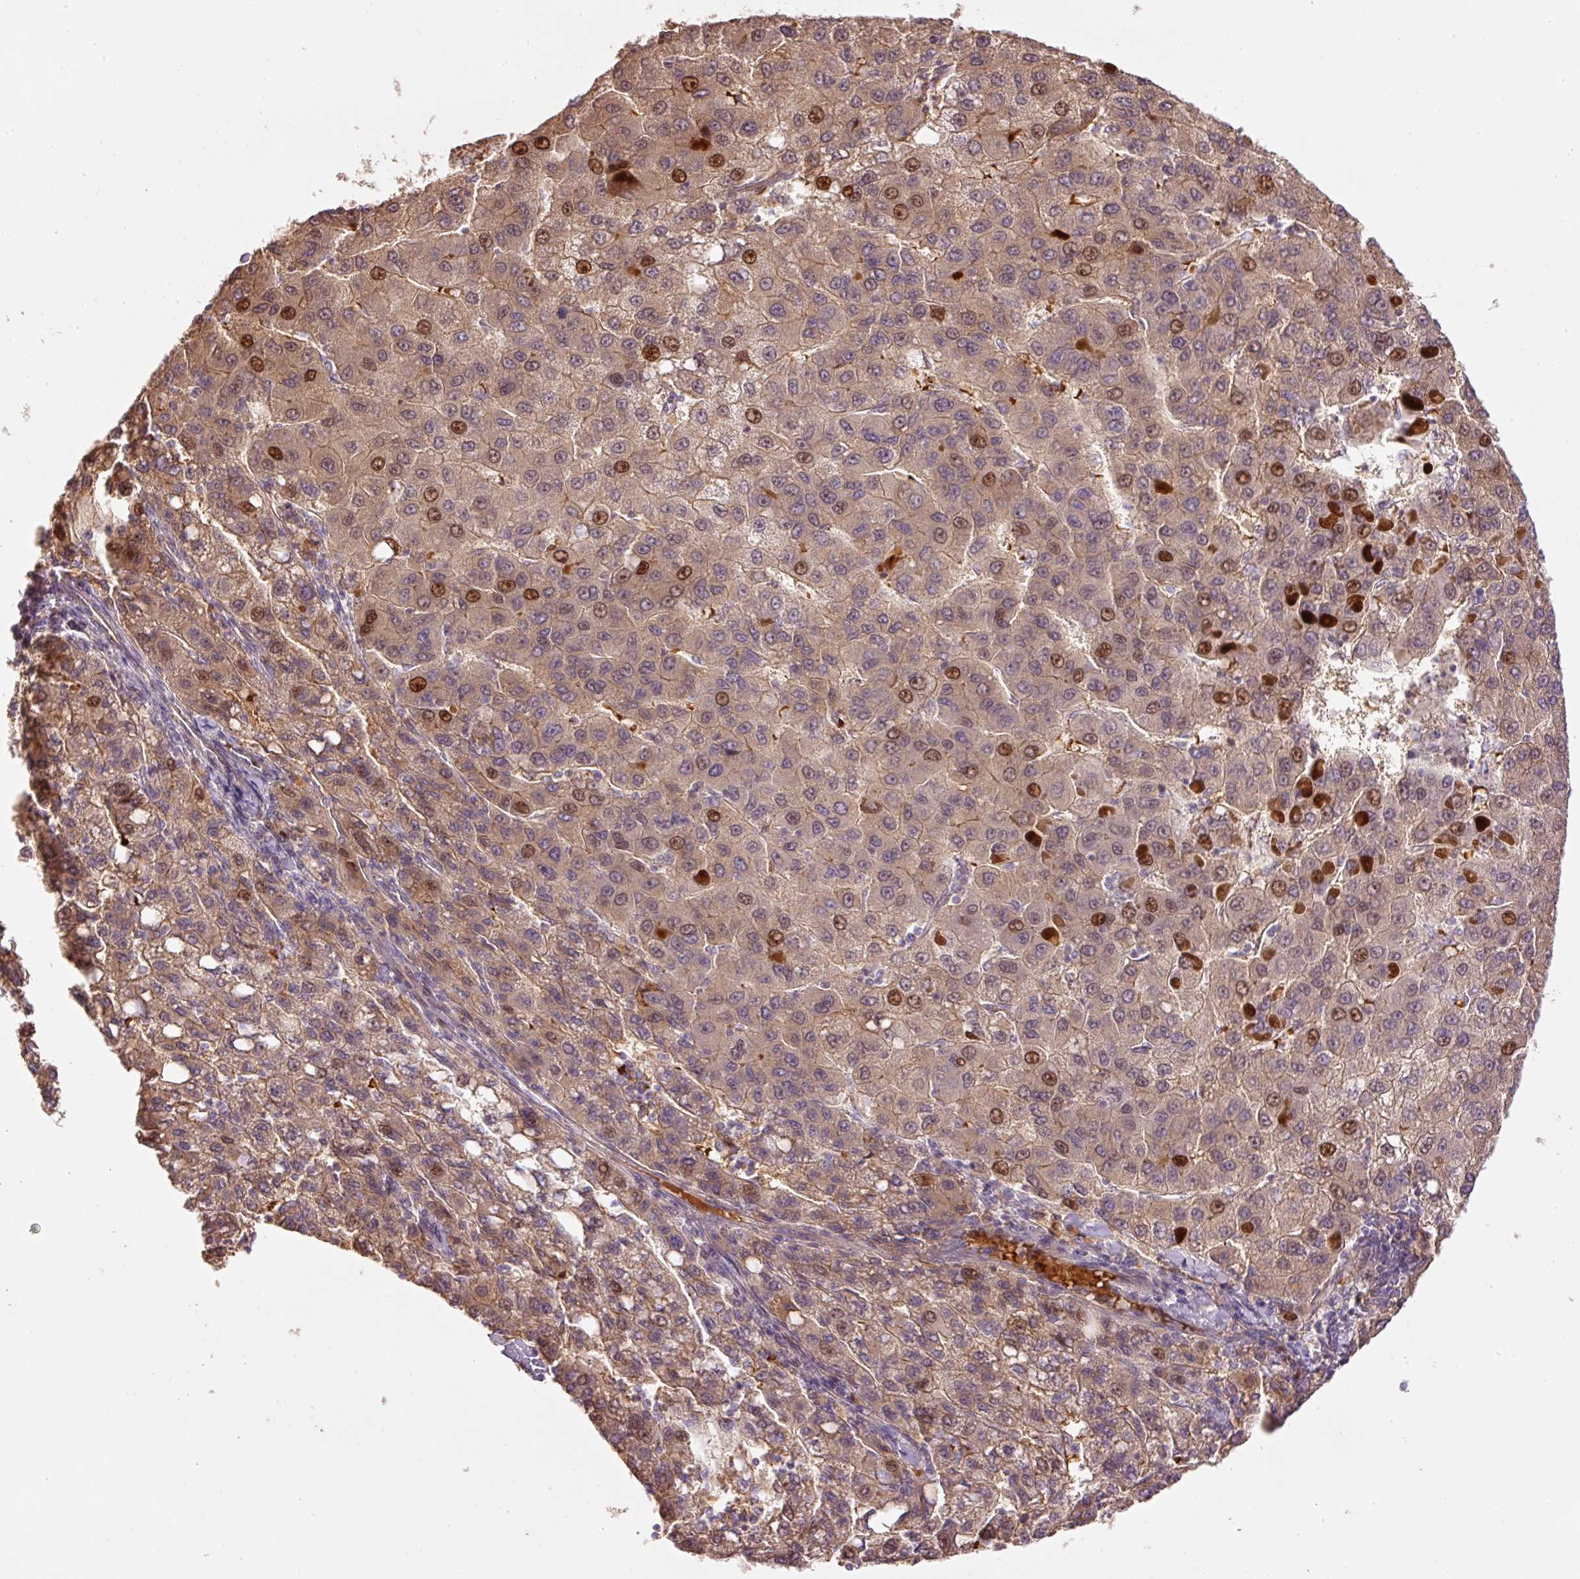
{"staining": {"intensity": "strong", "quantity": "<25%", "location": "nuclear"}, "tissue": "liver cancer", "cell_type": "Tumor cells", "image_type": "cancer", "snomed": [{"axis": "morphology", "description": "Carcinoma, Hepatocellular, NOS"}, {"axis": "topography", "description": "Liver"}], "caption": "The histopathology image exhibits a brown stain indicating the presence of a protein in the nuclear of tumor cells in liver hepatocellular carcinoma.", "gene": "CMTM8", "patient": {"sex": "female", "age": 82}}